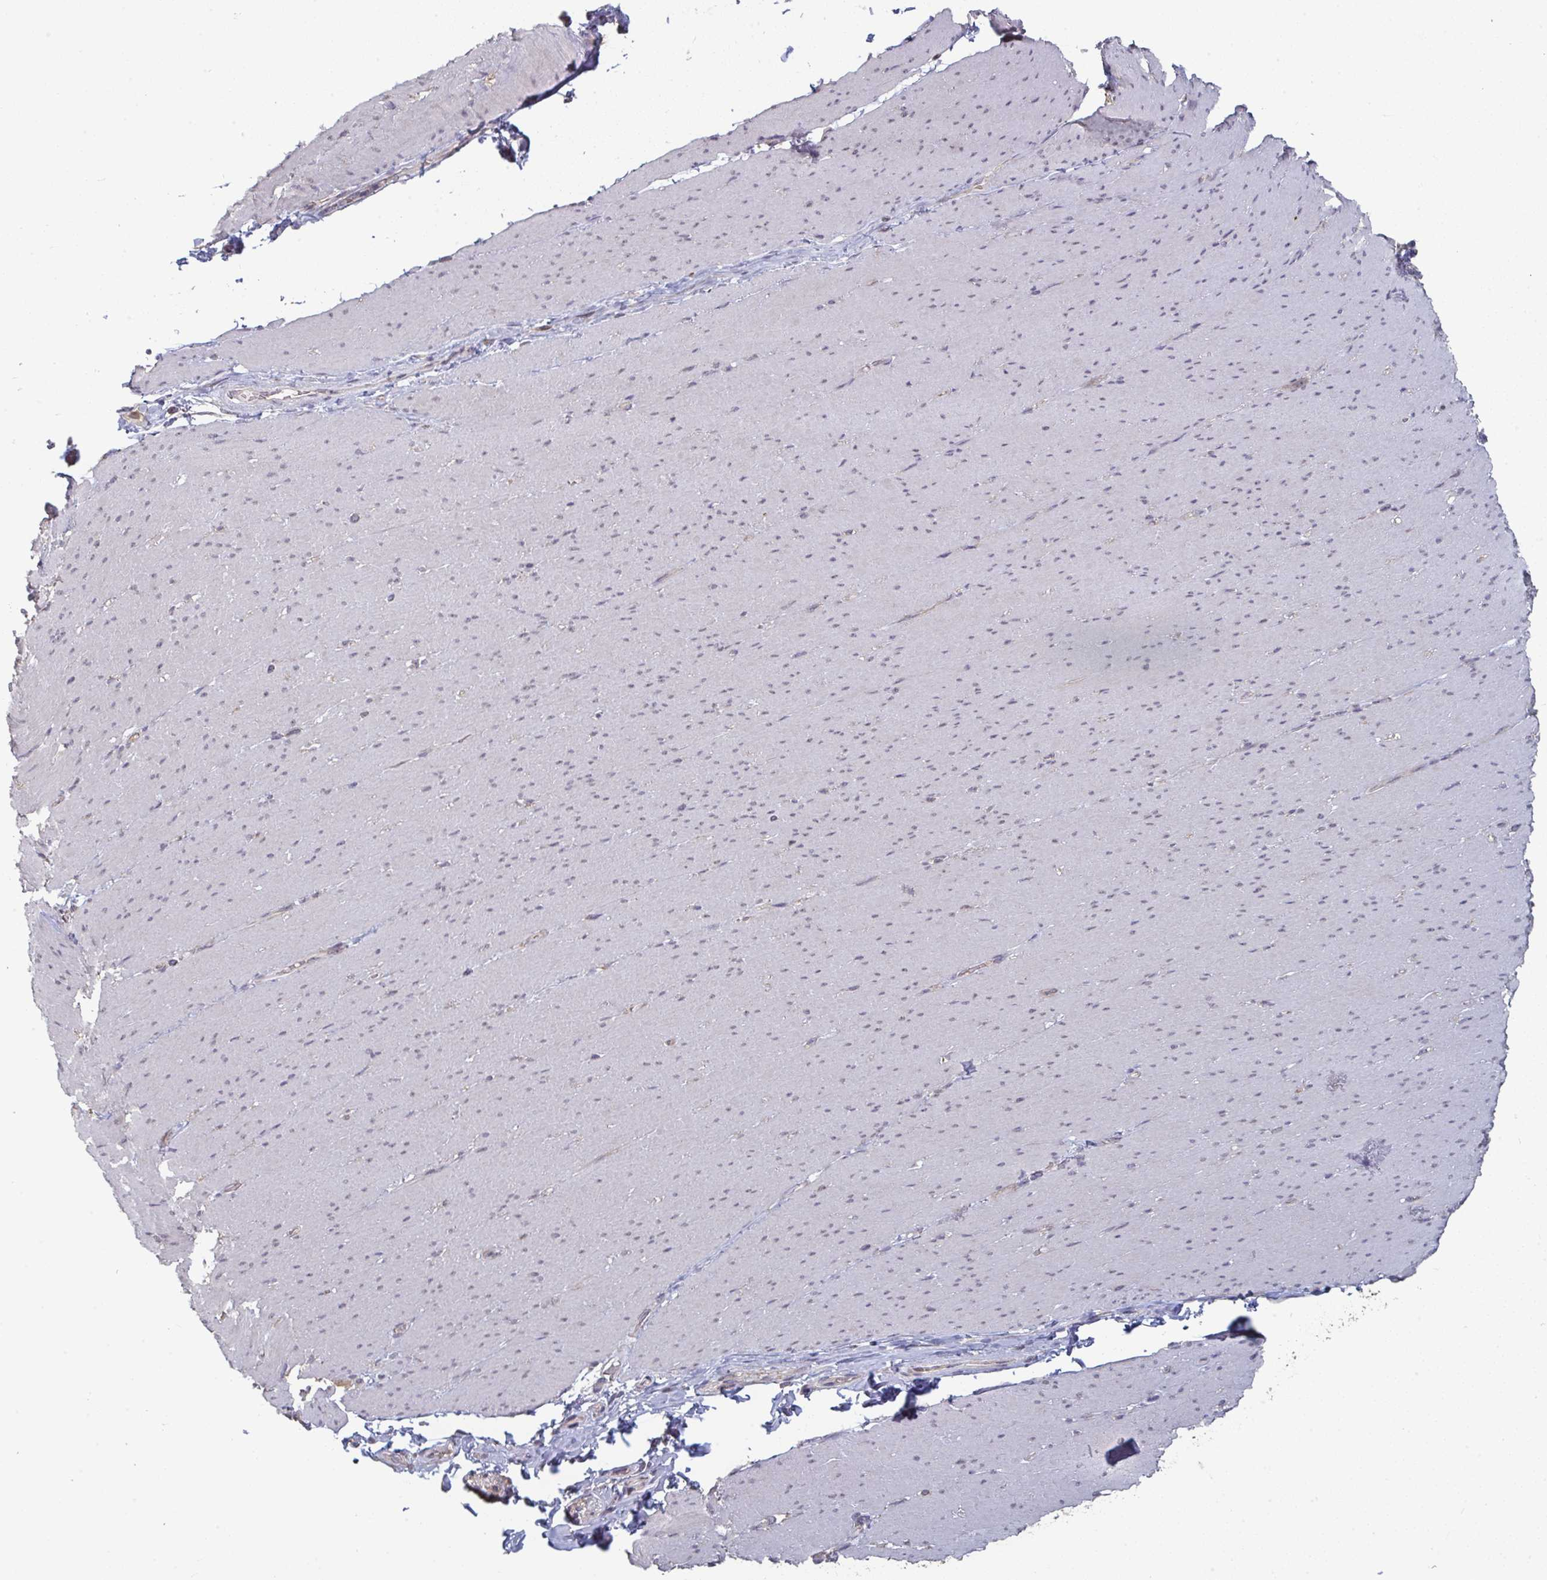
{"staining": {"intensity": "weak", "quantity": "<25%", "location": "nuclear"}, "tissue": "smooth muscle", "cell_type": "Smooth muscle cells", "image_type": "normal", "snomed": [{"axis": "morphology", "description": "Normal tissue, NOS"}, {"axis": "topography", "description": "Smooth muscle"}, {"axis": "topography", "description": "Rectum"}], "caption": "The histopathology image demonstrates no staining of smooth muscle cells in benign smooth muscle.", "gene": "LIX1", "patient": {"sex": "male", "age": 53}}